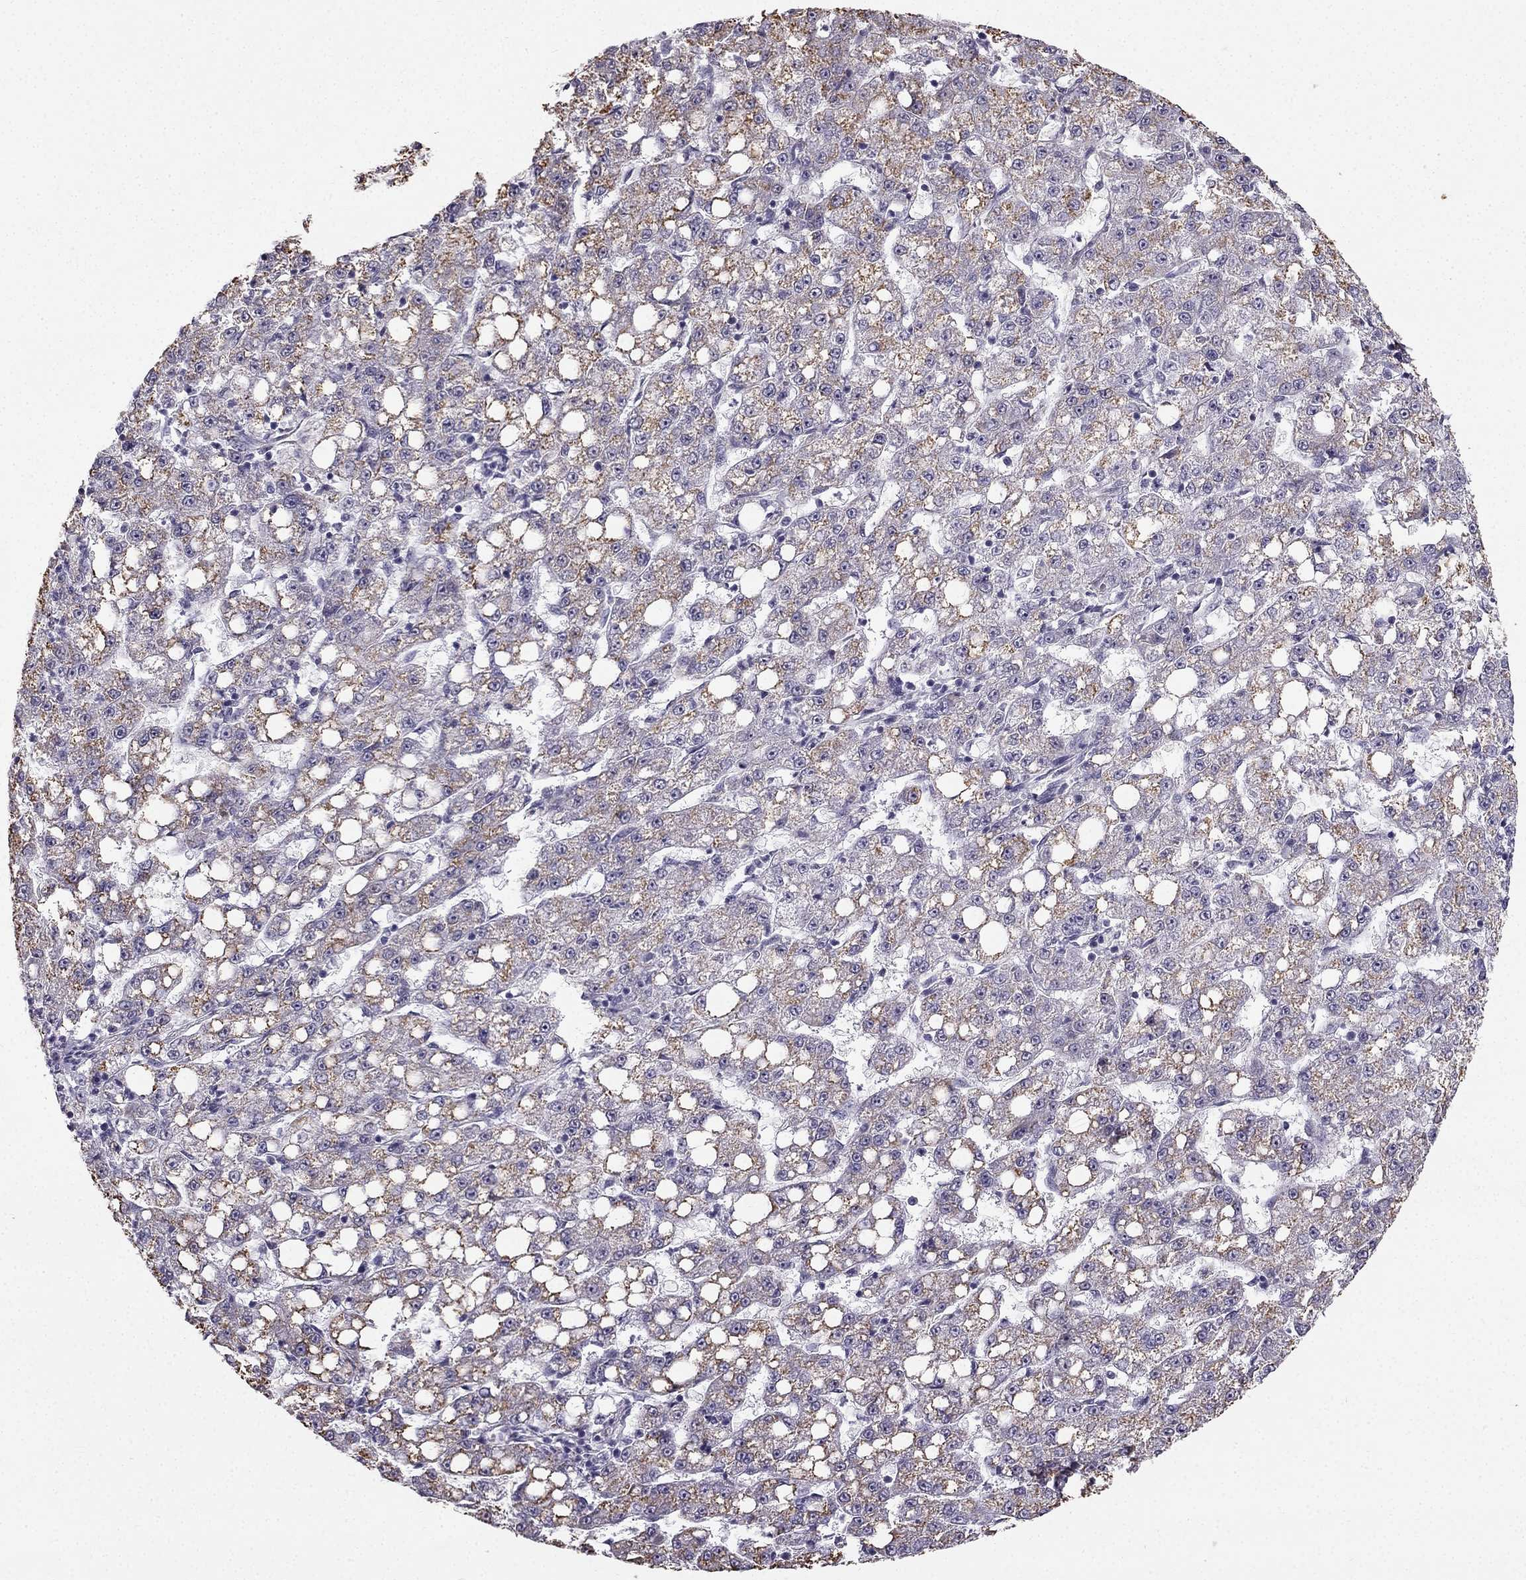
{"staining": {"intensity": "moderate", "quantity": ">75%", "location": "cytoplasmic/membranous"}, "tissue": "liver cancer", "cell_type": "Tumor cells", "image_type": "cancer", "snomed": [{"axis": "morphology", "description": "Carcinoma, Hepatocellular, NOS"}, {"axis": "topography", "description": "Liver"}], "caption": "Protein expression analysis of human liver hepatocellular carcinoma reveals moderate cytoplasmic/membranous positivity in about >75% of tumor cells.", "gene": "TSPYL5", "patient": {"sex": "female", "age": 65}}